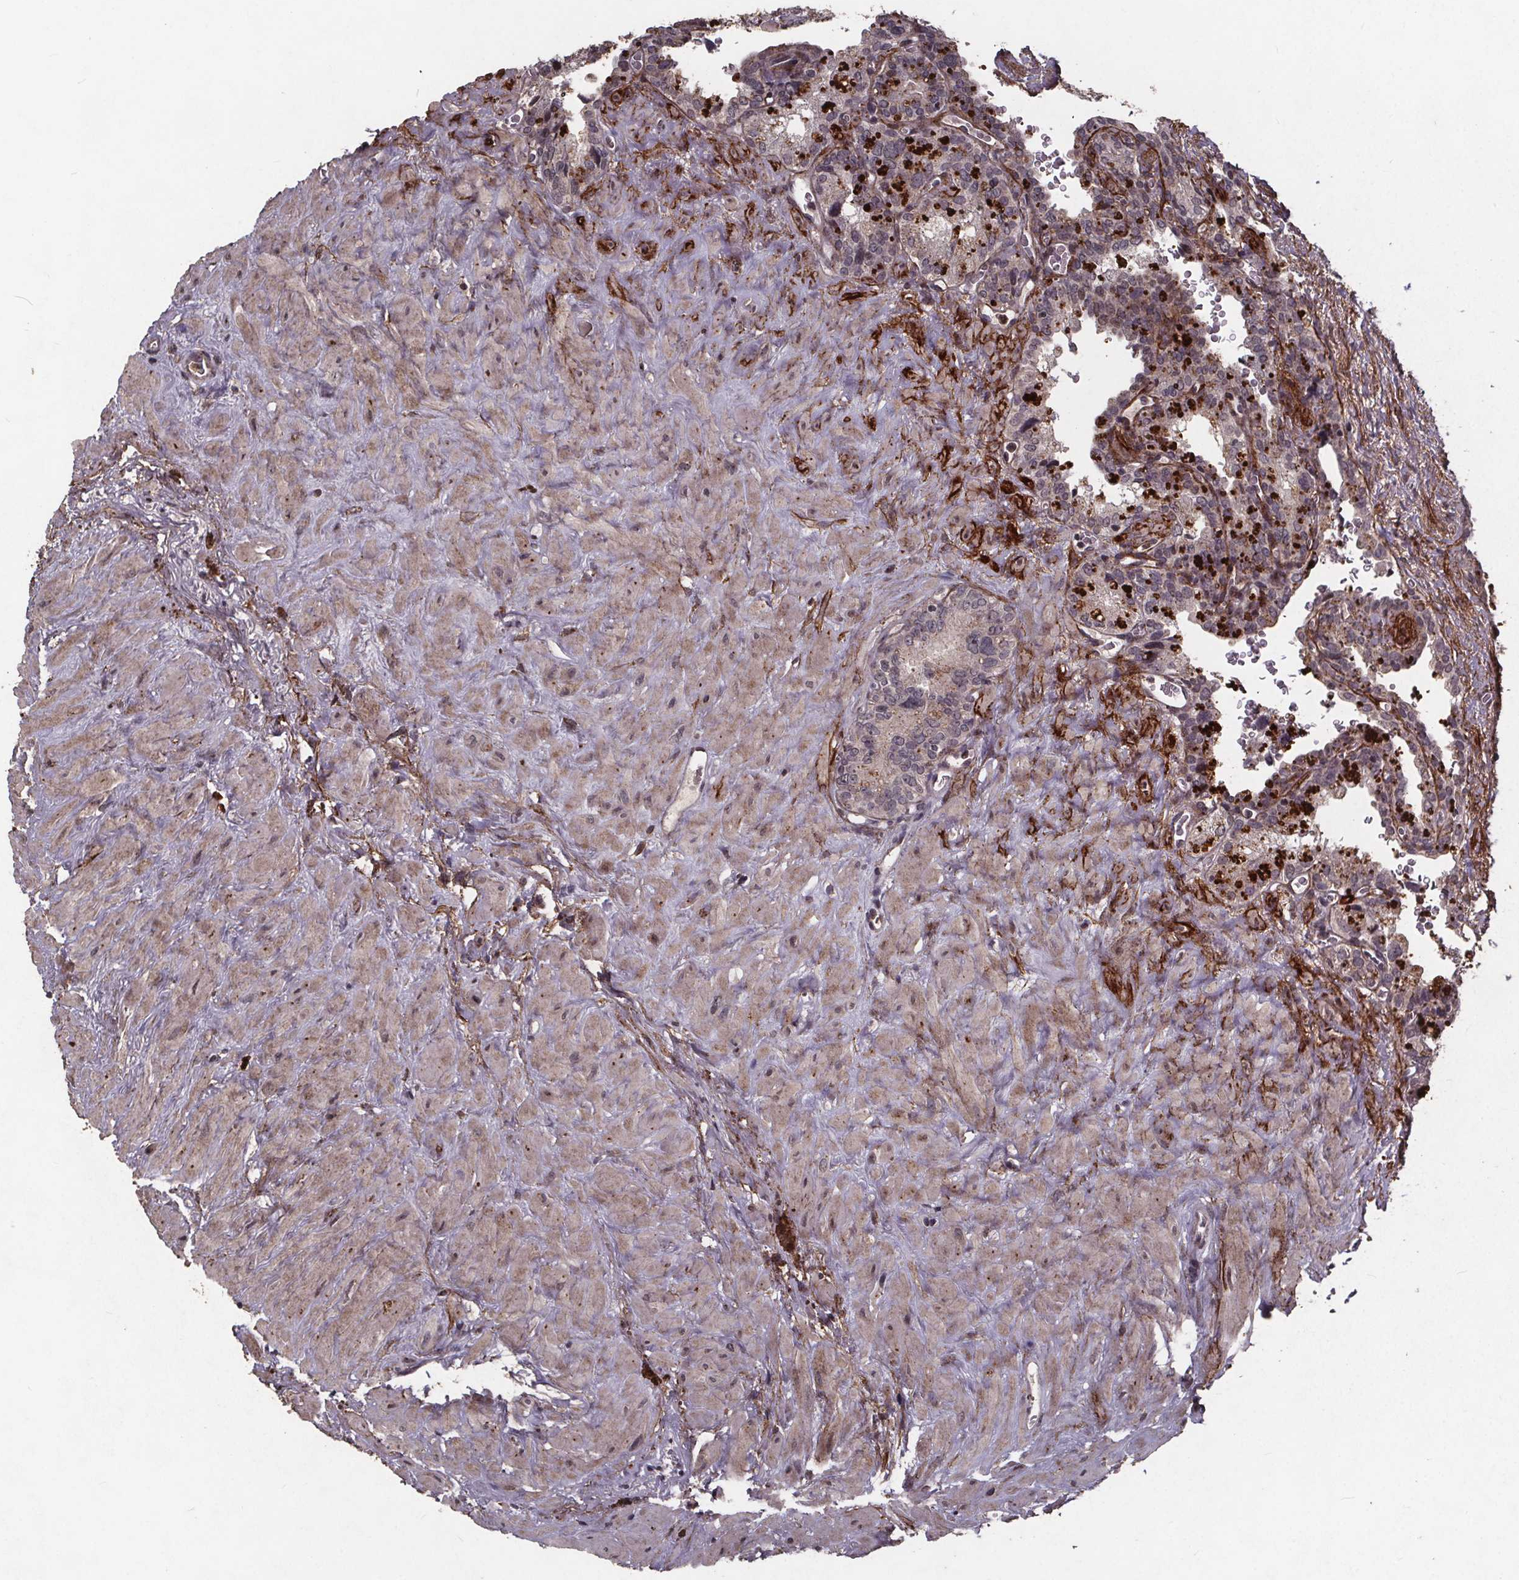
{"staining": {"intensity": "weak", "quantity": "<25%", "location": "cytoplasmic/membranous"}, "tissue": "seminal vesicle", "cell_type": "Glandular cells", "image_type": "normal", "snomed": [{"axis": "morphology", "description": "Normal tissue, NOS"}, {"axis": "topography", "description": "Prostate"}, {"axis": "topography", "description": "Seminal veicle"}], "caption": "Histopathology image shows no significant protein expression in glandular cells of normal seminal vesicle.", "gene": "GPX3", "patient": {"sex": "male", "age": 71}}